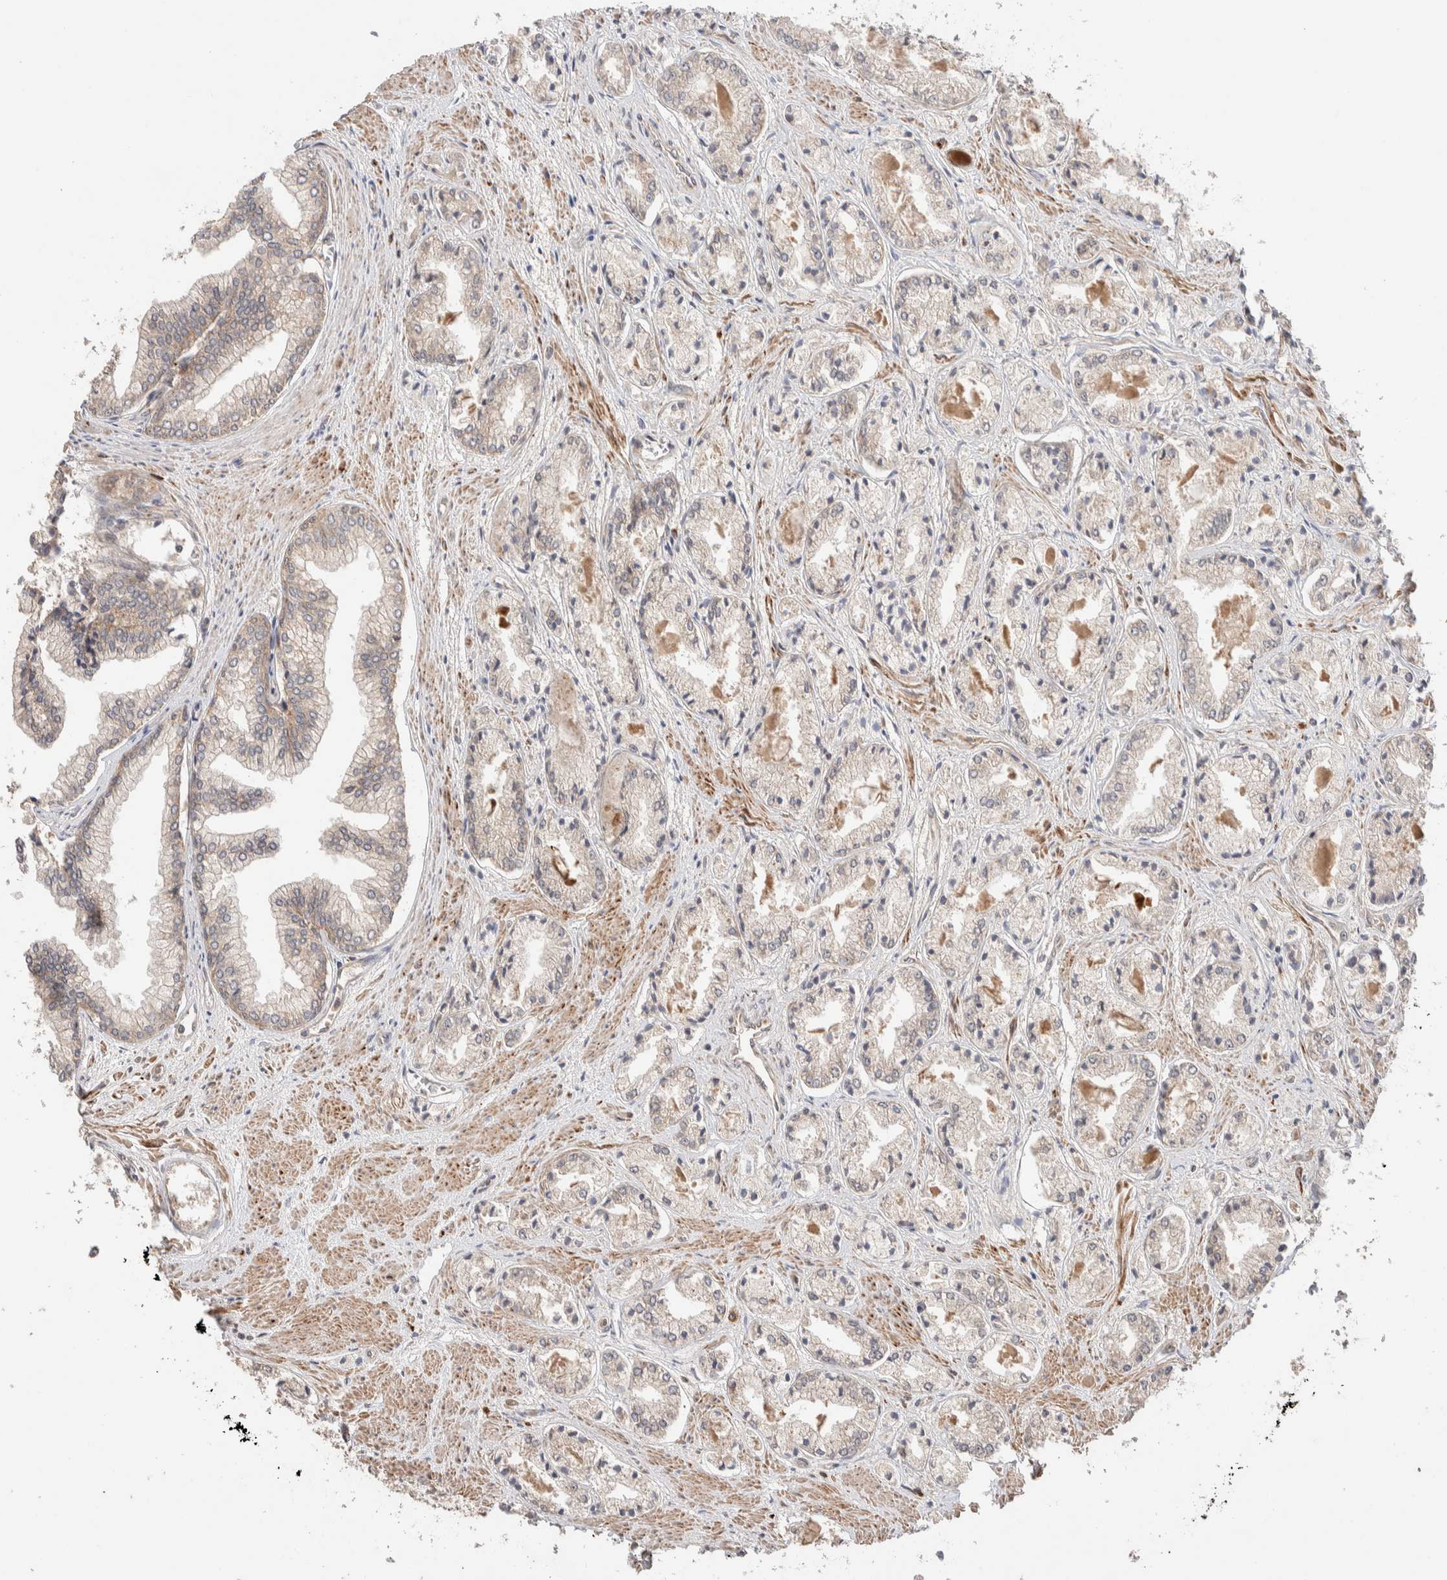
{"staining": {"intensity": "weak", "quantity": "<25%", "location": "cytoplasmic/membranous"}, "tissue": "prostate cancer", "cell_type": "Tumor cells", "image_type": "cancer", "snomed": [{"axis": "morphology", "description": "Adenocarcinoma, Low grade"}, {"axis": "topography", "description": "Prostate"}], "caption": "Tumor cells show no significant protein positivity in prostate cancer (adenocarcinoma (low-grade)). (DAB (3,3'-diaminobenzidine) IHC, high magnification).", "gene": "CASK", "patient": {"sex": "male", "age": 52}}